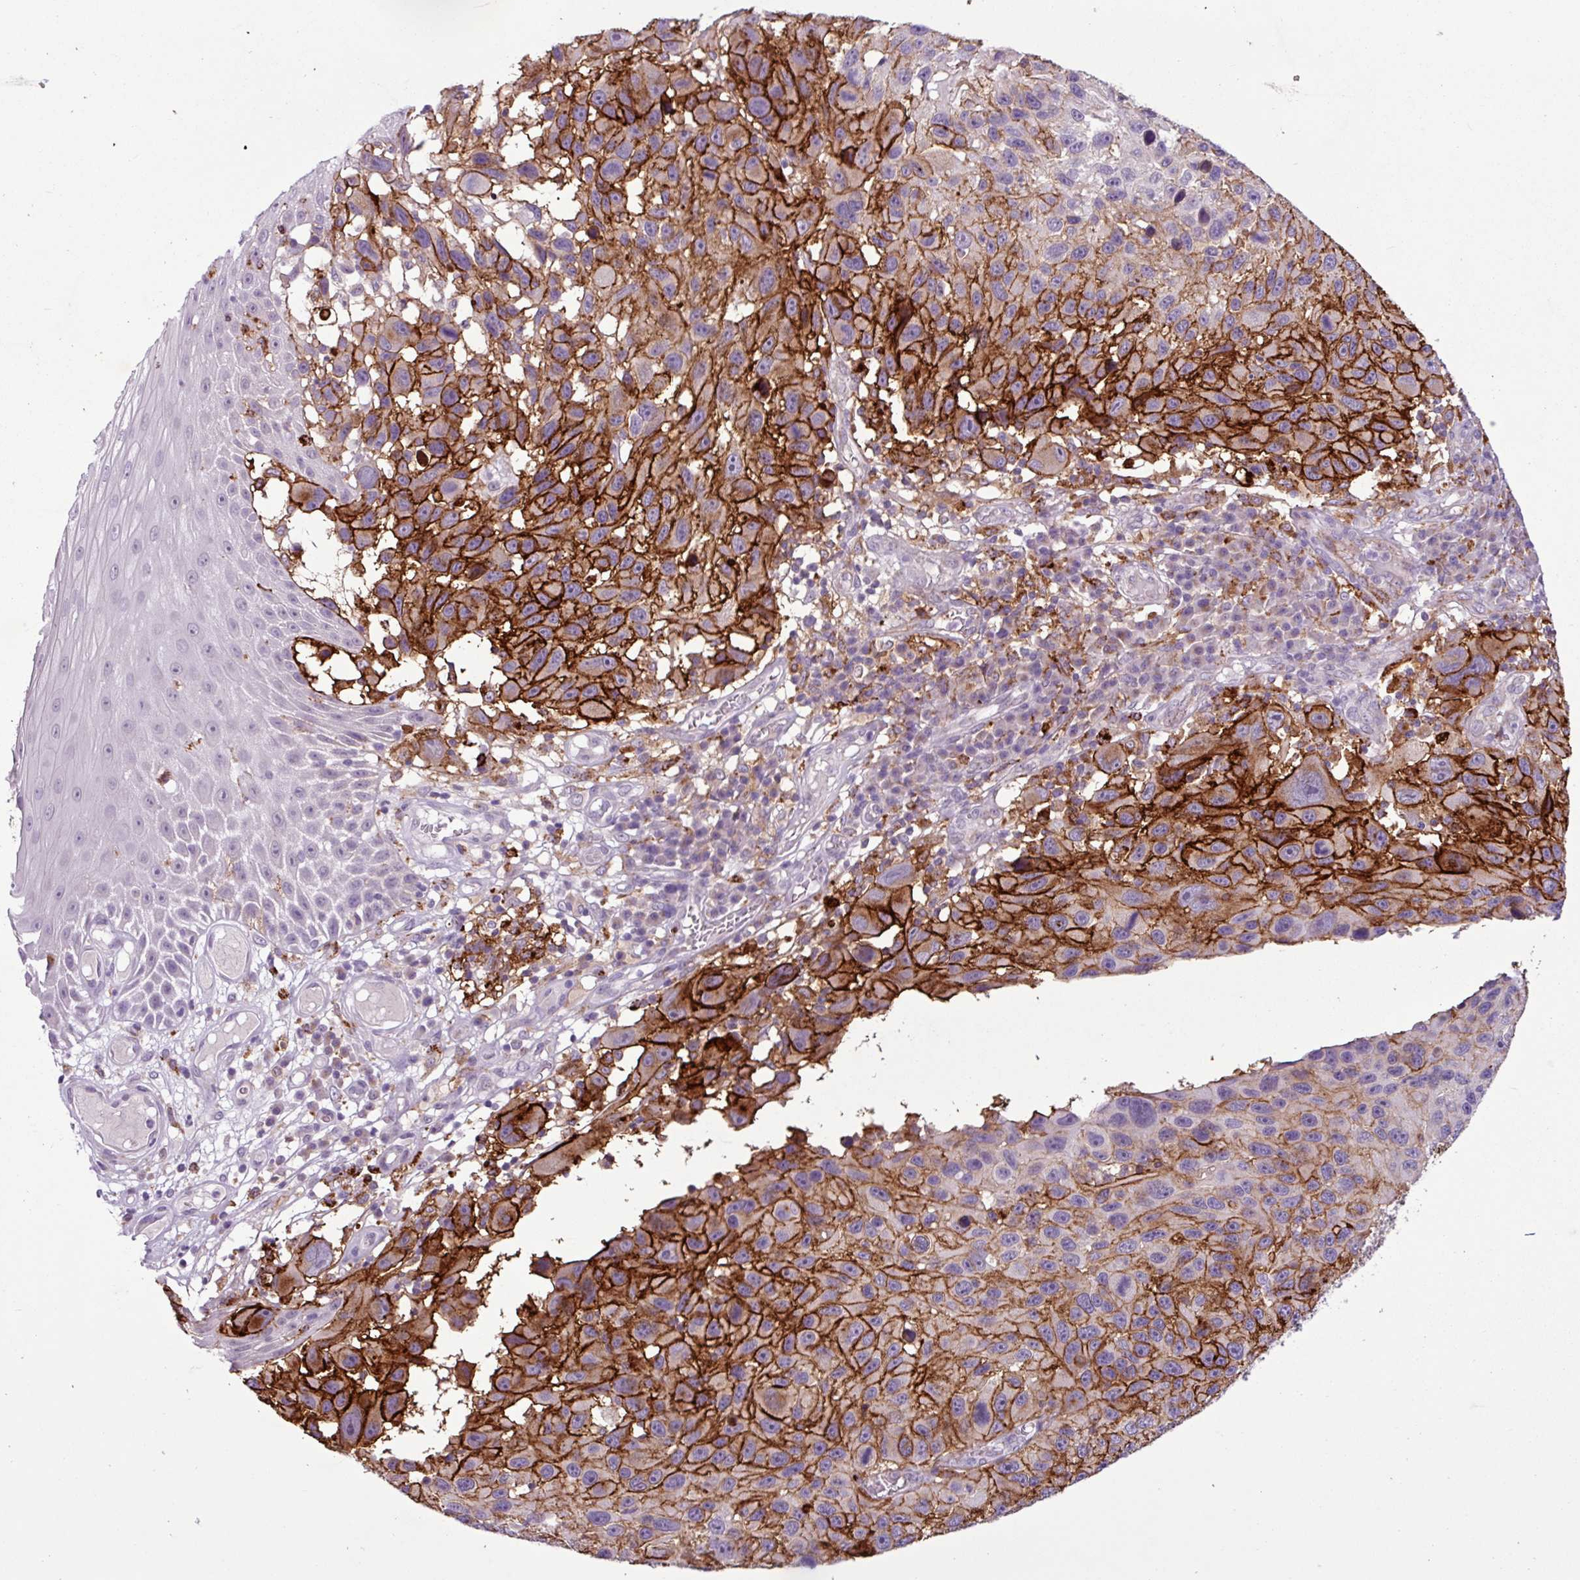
{"staining": {"intensity": "strong", "quantity": "25%-75%", "location": "cytoplasmic/membranous"}, "tissue": "melanoma", "cell_type": "Tumor cells", "image_type": "cancer", "snomed": [{"axis": "morphology", "description": "Malignant melanoma, NOS"}, {"axis": "topography", "description": "Skin"}], "caption": "Immunohistochemistry of human malignant melanoma reveals high levels of strong cytoplasmic/membranous expression in about 25%-75% of tumor cells.", "gene": "C9orf24", "patient": {"sex": "male", "age": 53}}